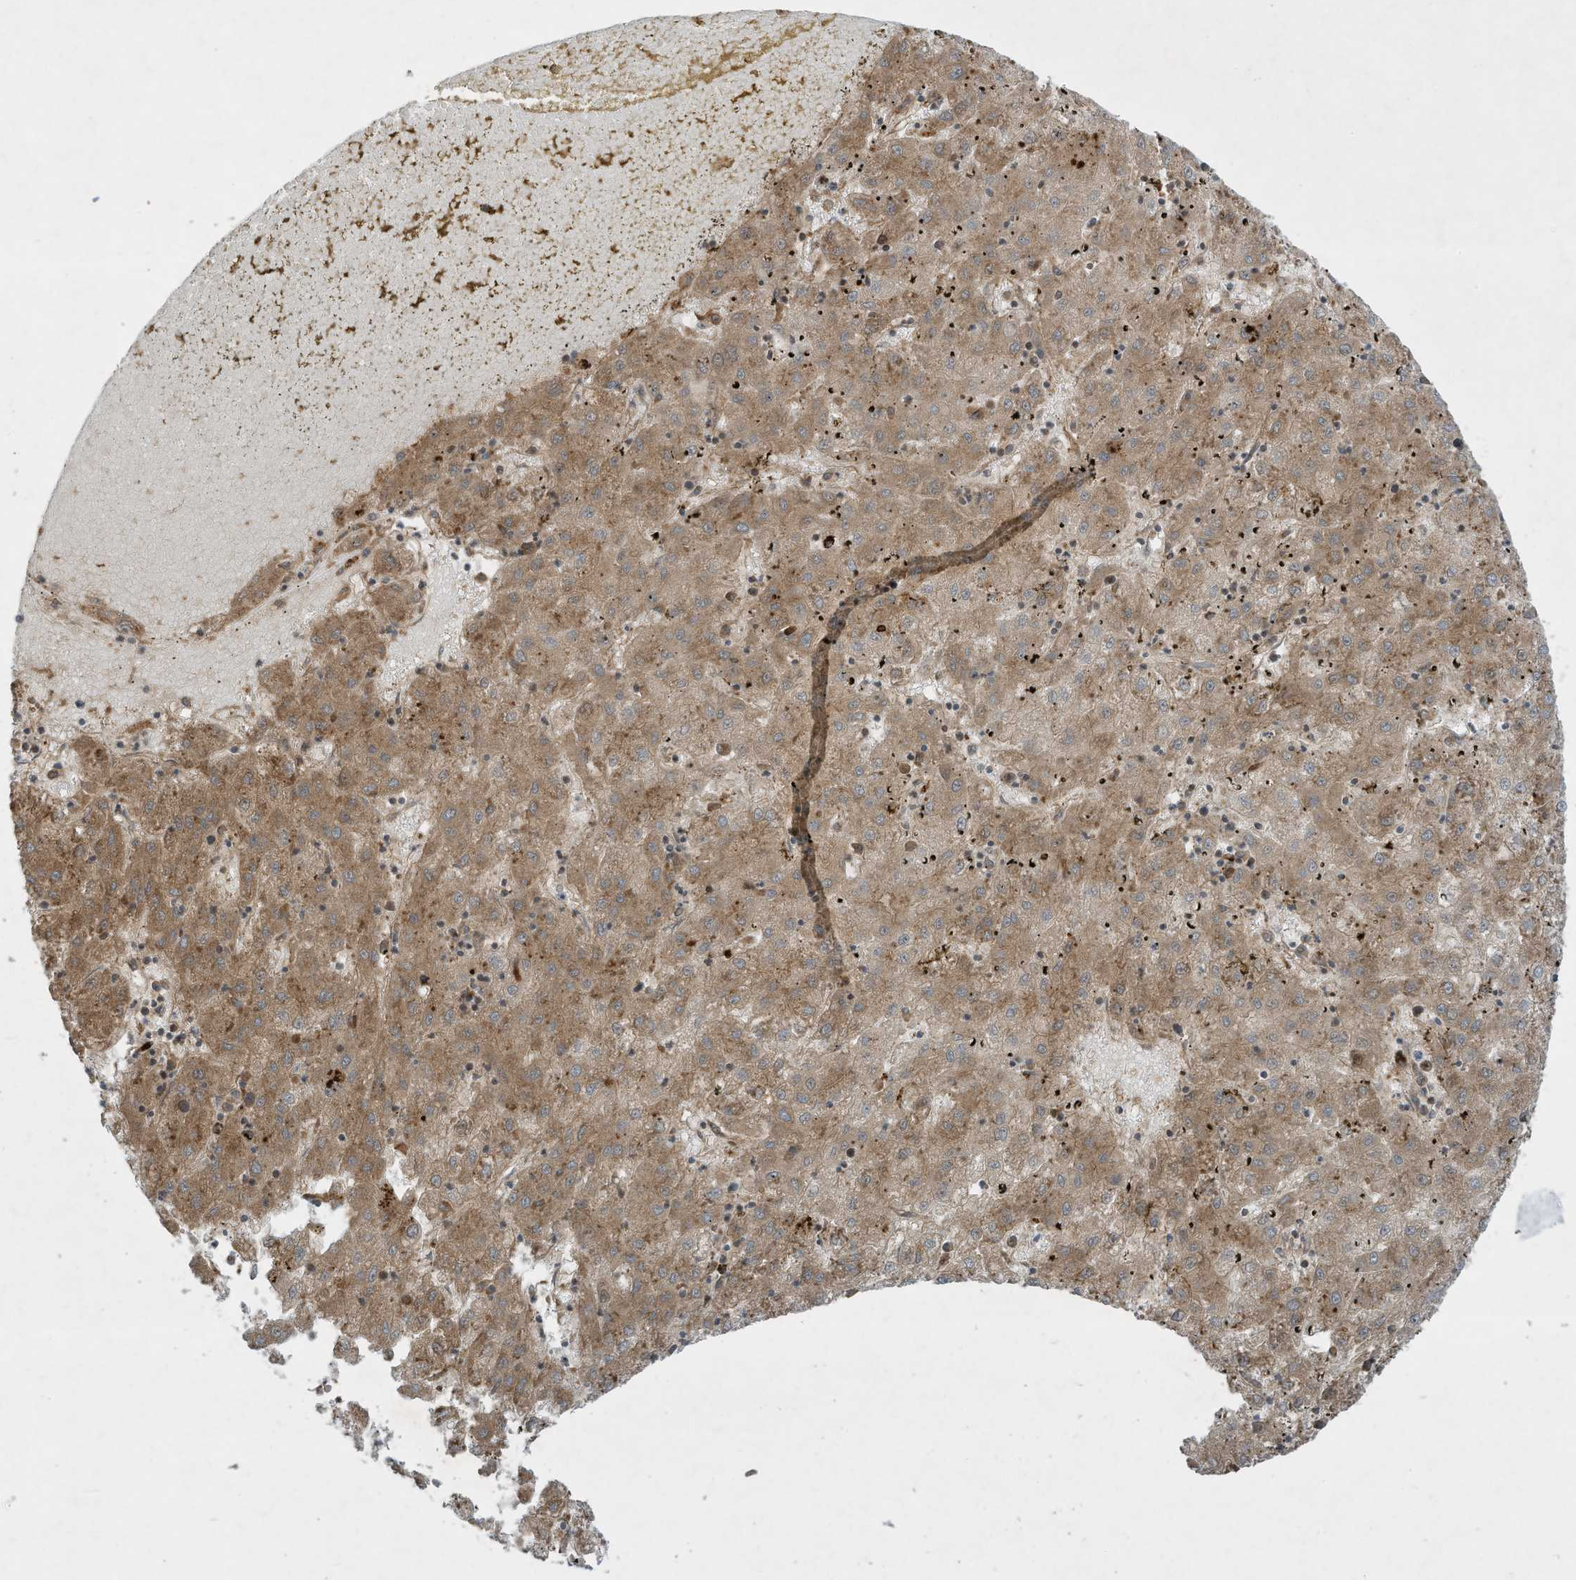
{"staining": {"intensity": "moderate", "quantity": ">75%", "location": "cytoplasmic/membranous"}, "tissue": "liver cancer", "cell_type": "Tumor cells", "image_type": "cancer", "snomed": [{"axis": "morphology", "description": "Carcinoma, Hepatocellular, NOS"}, {"axis": "topography", "description": "Liver"}], "caption": "Brown immunohistochemical staining in human liver hepatocellular carcinoma displays moderate cytoplasmic/membranous positivity in about >75% of tumor cells.", "gene": "DDIT4", "patient": {"sex": "male", "age": 72}}